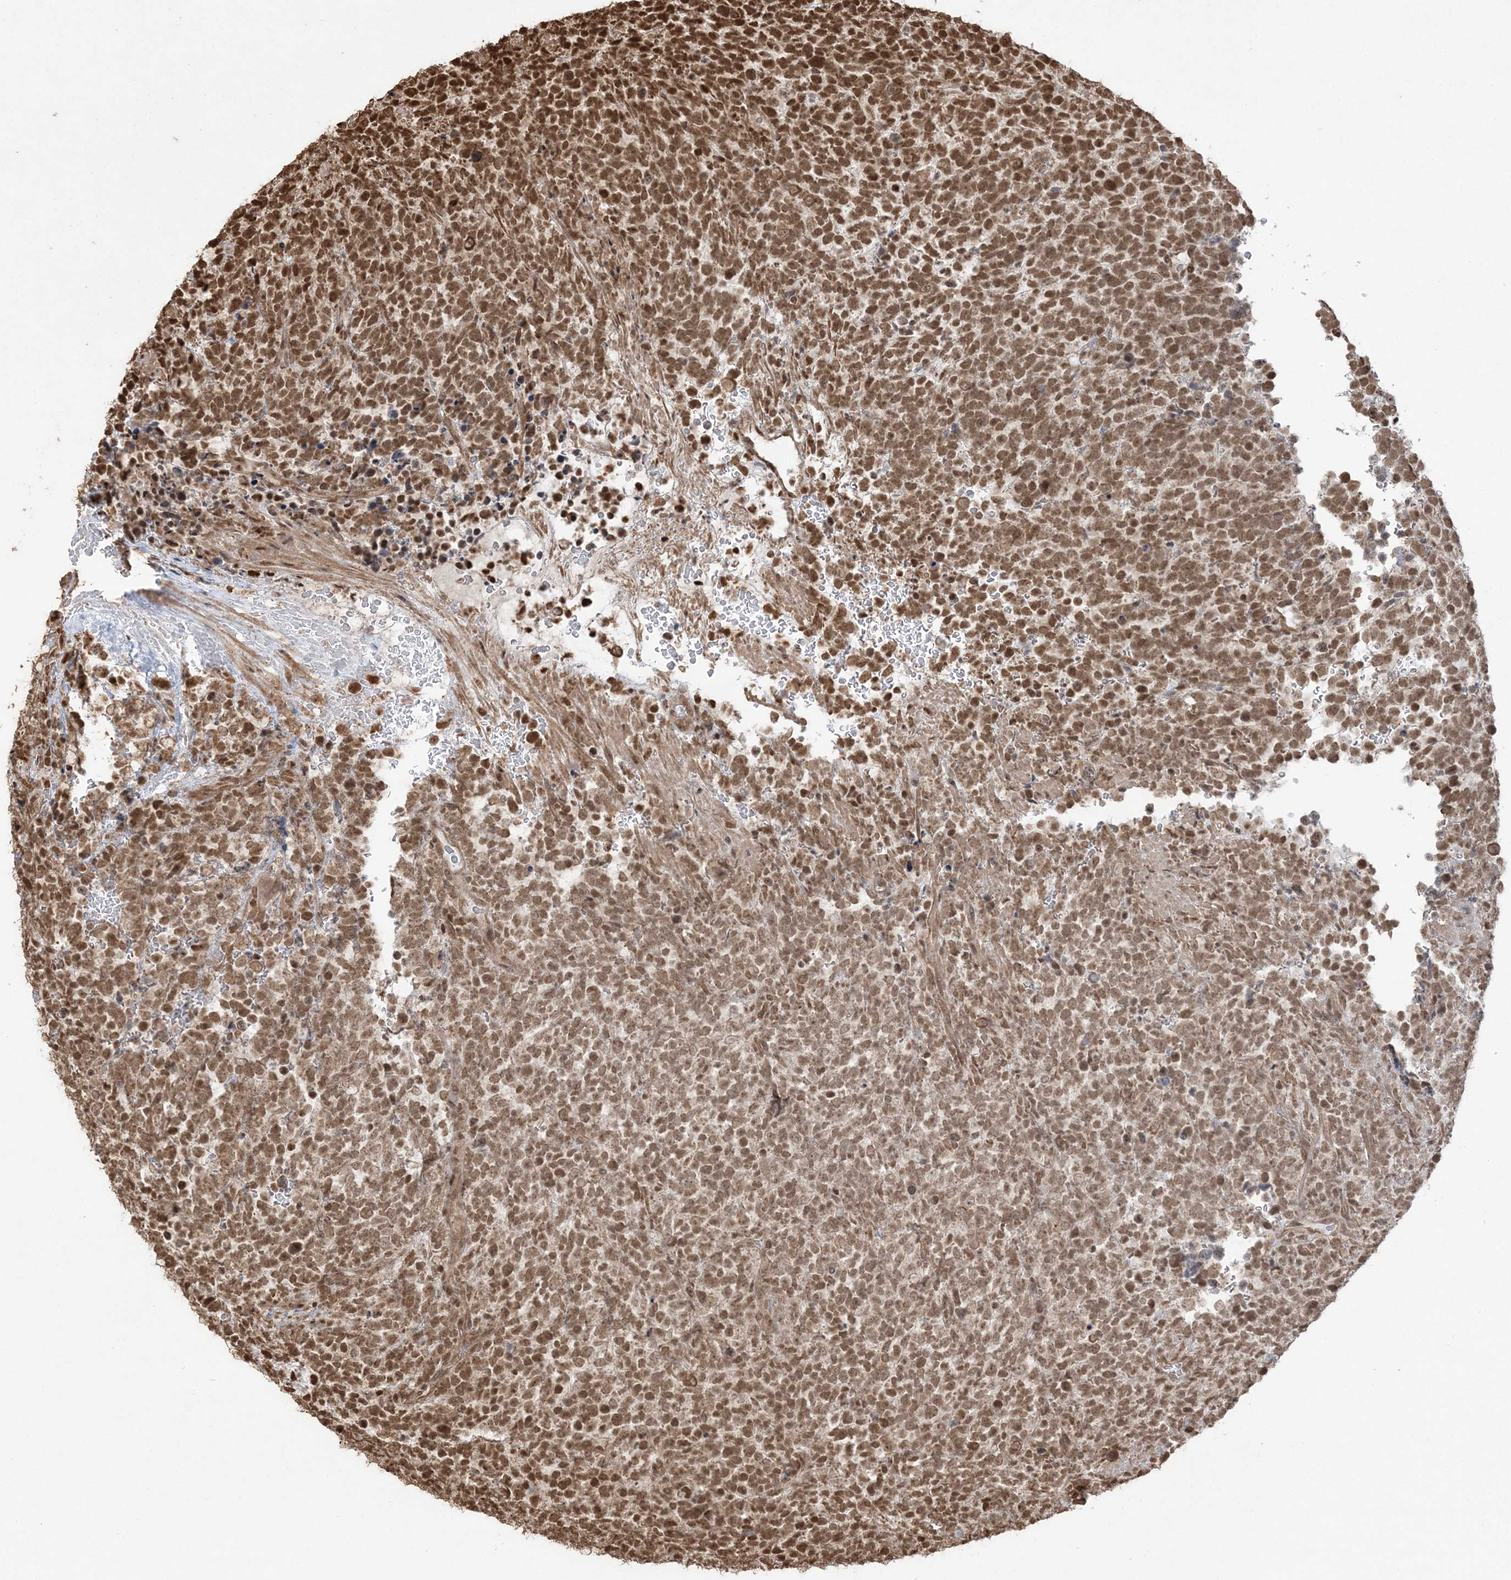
{"staining": {"intensity": "moderate", "quantity": ">75%", "location": "nuclear"}, "tissue": "urothelial cancer", "cell_type": "Tumor cells", "image_type": "cancer", "snomed": [{"axis": "morphology", "description": "Urothelial carcinoma, High grade"}, {"axis": "topography", "description": "Urinary bladder"}], "caption": "Urothelial carcinoma (high-grade) stained for a protein (brown) demonstrates moderate nuclear positive expression in approximately >75% of tumor cells.", "gene": "ZNF839", "patient": {"sex": "female", "age": 82}}